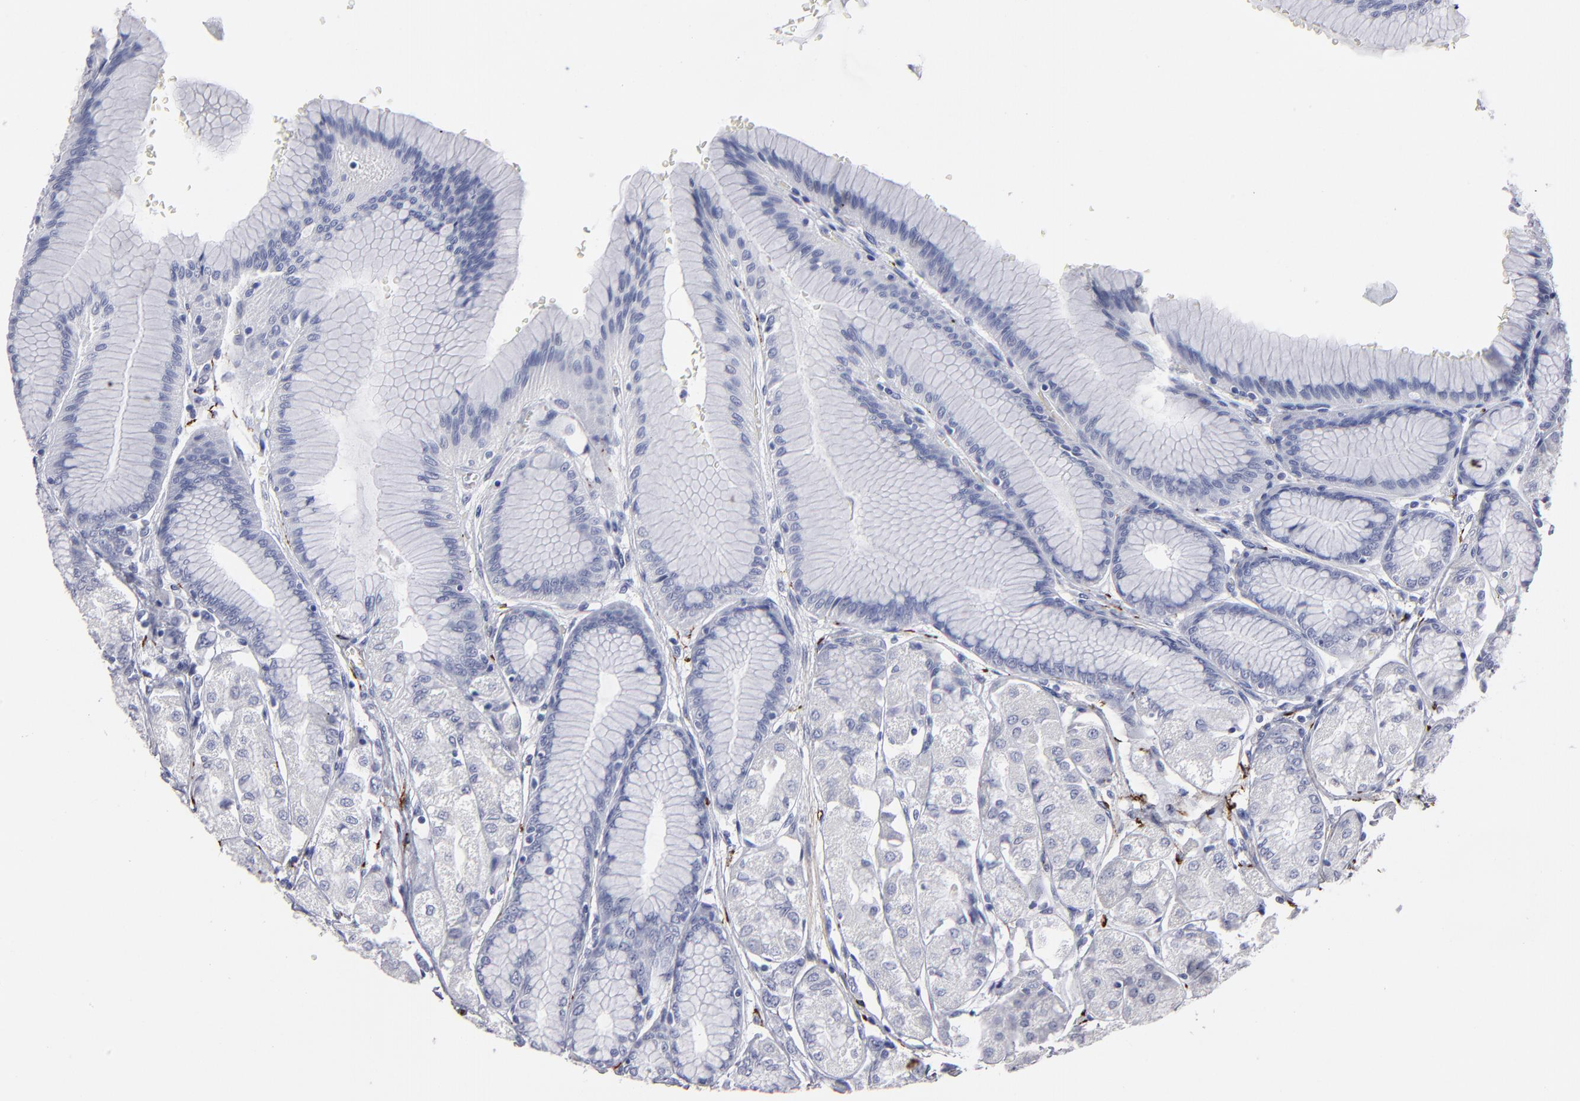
{"staining": {"intensity": "negative", "quantity": "none", "location": "none"}, "tissue": "stomach", "cell_type": "Glandular cells", "image_type": "normal", "snomed": [{"axis": "morphology", "description": "Normal tissue, NOS"}, {"axis": "morphology", "description": "Adenocarcinoma, NOS"}, {"axis": "topography", "description": "Stomach"}, {"axis": "topography", "description": "Stomach, lower"}], "caption": "Image shows no protein expression in glandular cells of normal stomach. (DAB IHC with hematoxylin counter stain).", "gene": "CADM3", "patient": {"sex": "female", "age": 65}}